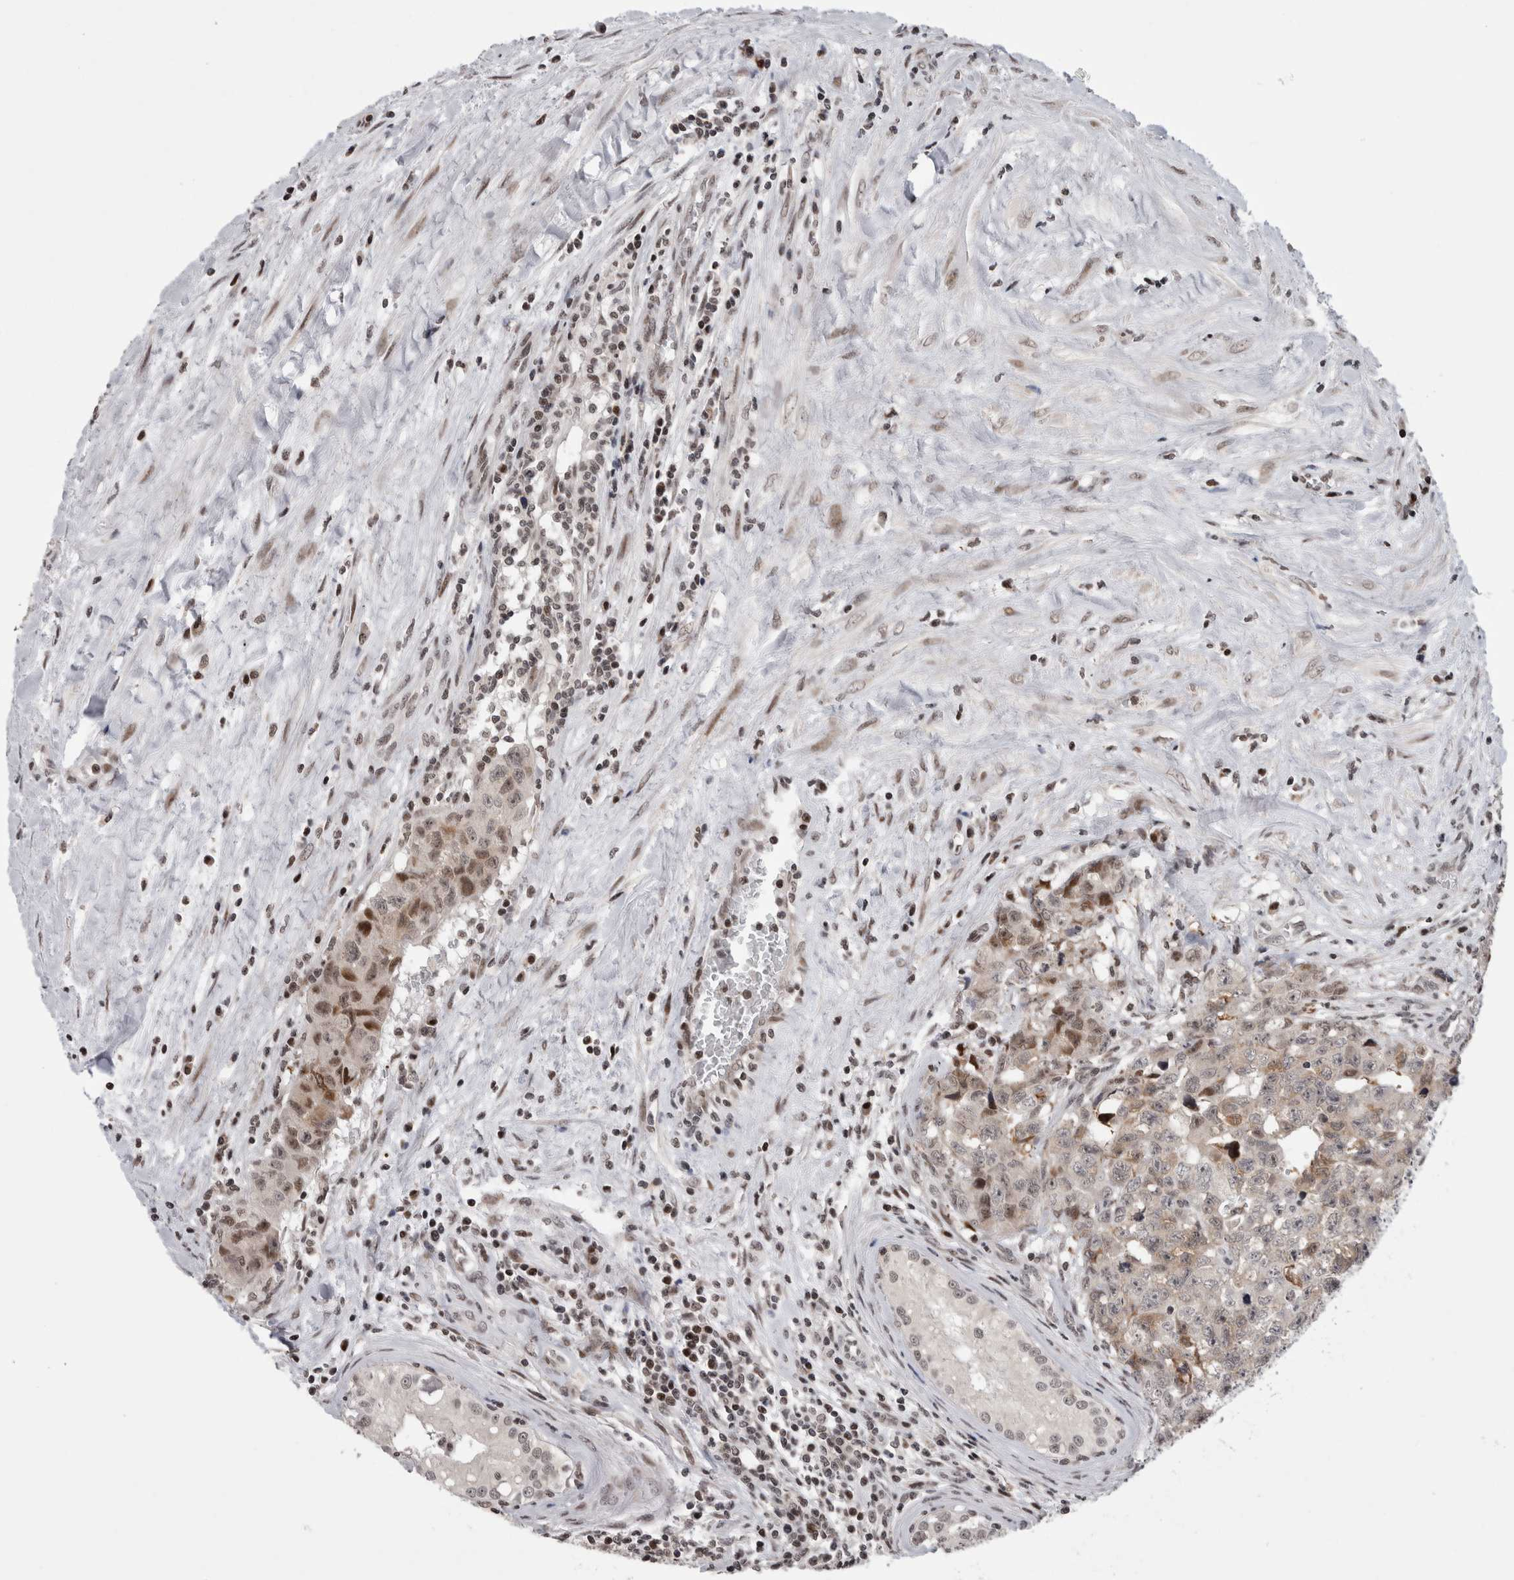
{"staining": {"intensity": "weak", "quantity": "<25%", "location": "nuclear"}, "tissue": "testis cancer", "cell_type": "Tumor cells", "image_type": "cancer", "snomed": [{"axis": "morphology", "description": "Carcinoma, Embryonal, NOS"}, {"axis": "topography", "description": "Testis"}], "caption": "Immunohistochemistry (IHC) photomicrograph of neoplastic tissue: human testis cancer (embryonal carcinoma) stained with DAB reveals no significant protein expression in tumor cells.", "gene": "ZBTB11", "patient": {"sex": "male", "age": 28}}